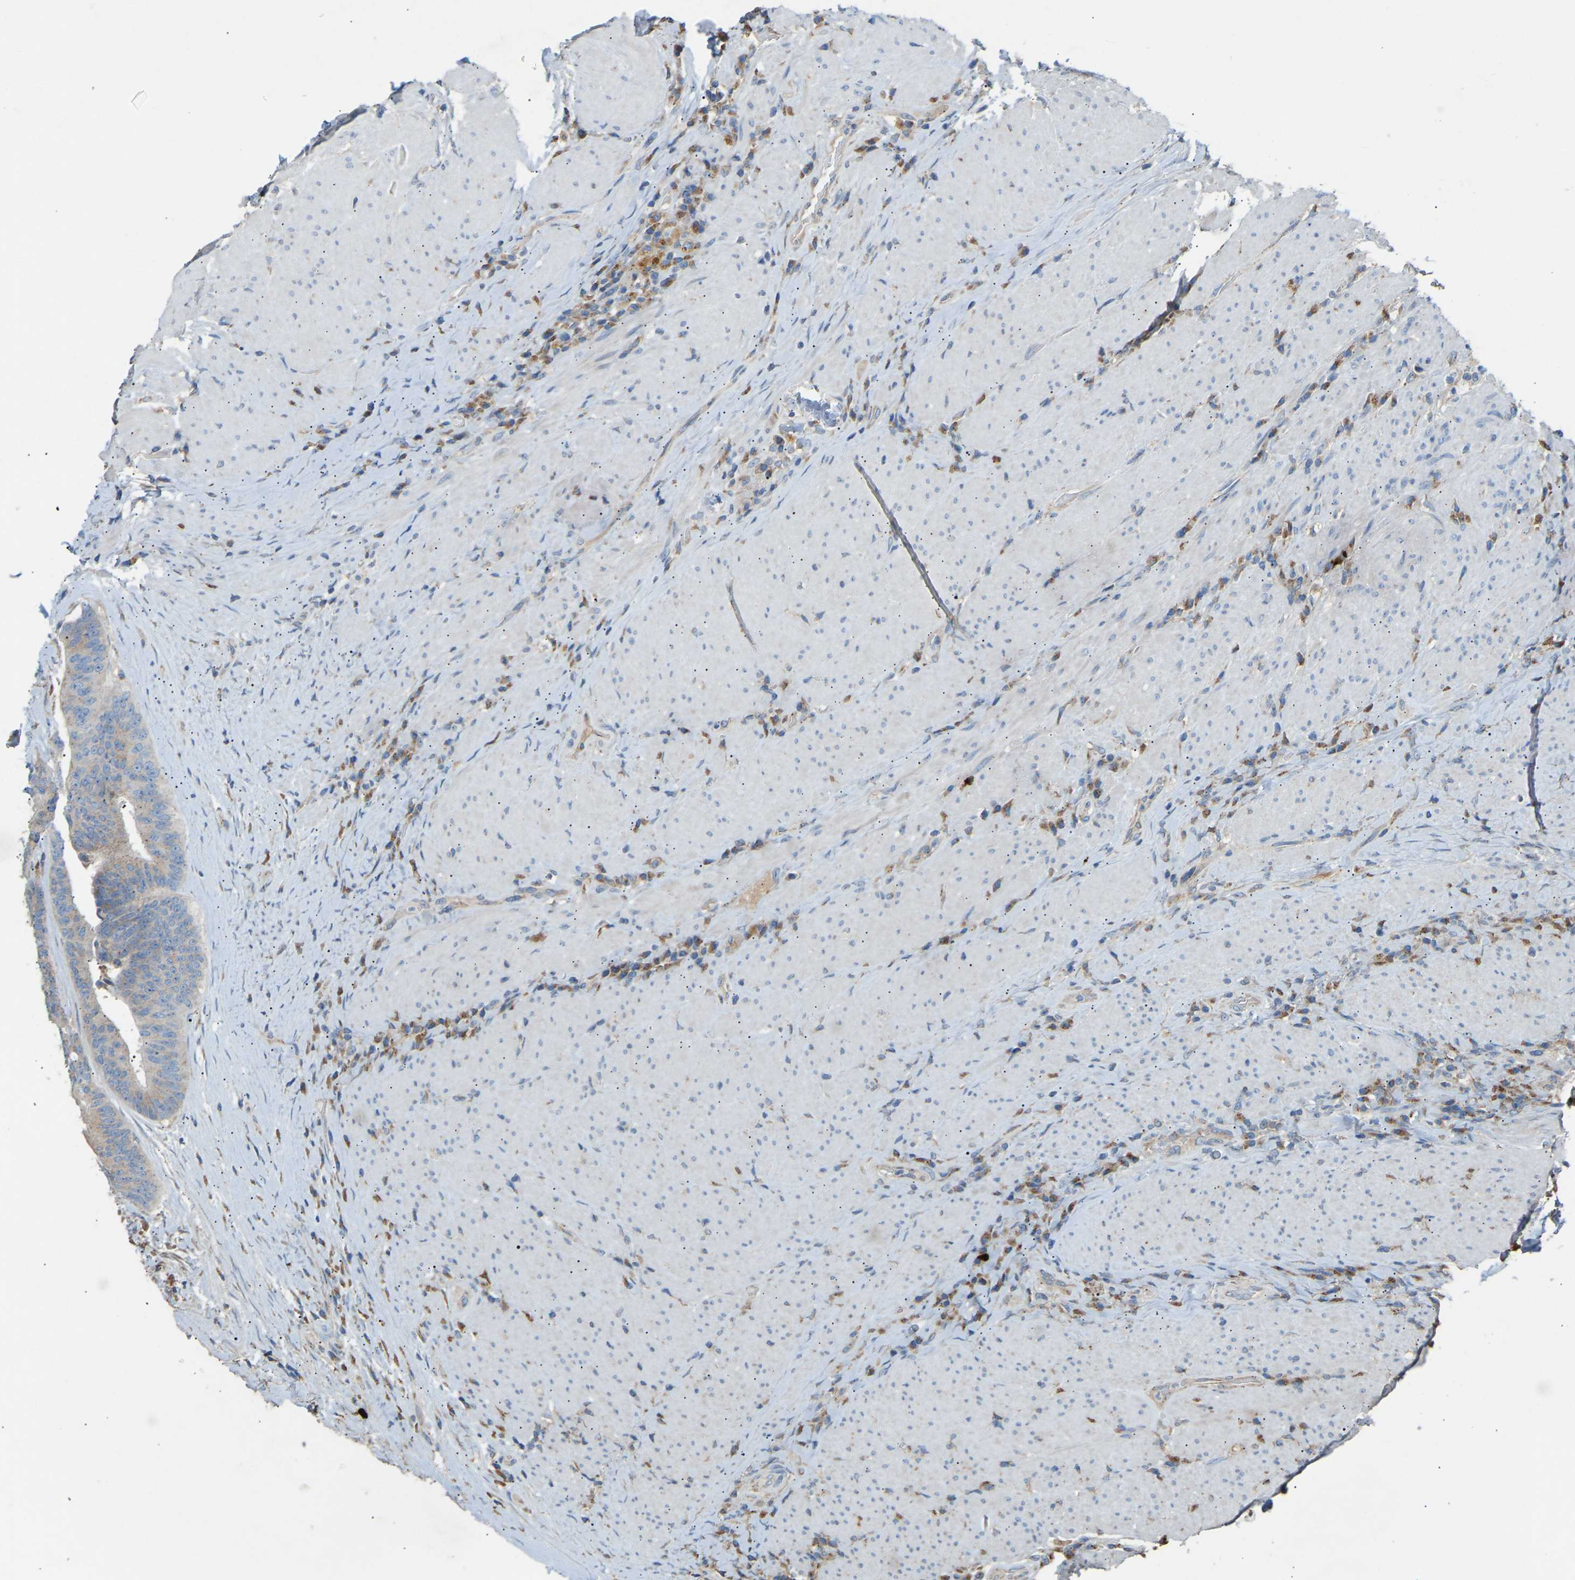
{"staining": {"intensity": "weak", "quantity": "<25%", "location": "cytoplasmic/membranous"}, "tissue": "colorectal cancer", "cell_type": "Tumor cells", "image_type": "cancer", "snomed": [{"axis": "morphology", "description": "Adenocarcinoma, NOS"}, {"axis": "topography", "description": "Rectum"}], "caption": "A histopathology image of colorectal cancer (adenocarcinoma) stained for a protein demonstrates no brown staining in tumor cells.", "gene": "RGP1", "patient": {"sex": "male", "age": 72}}